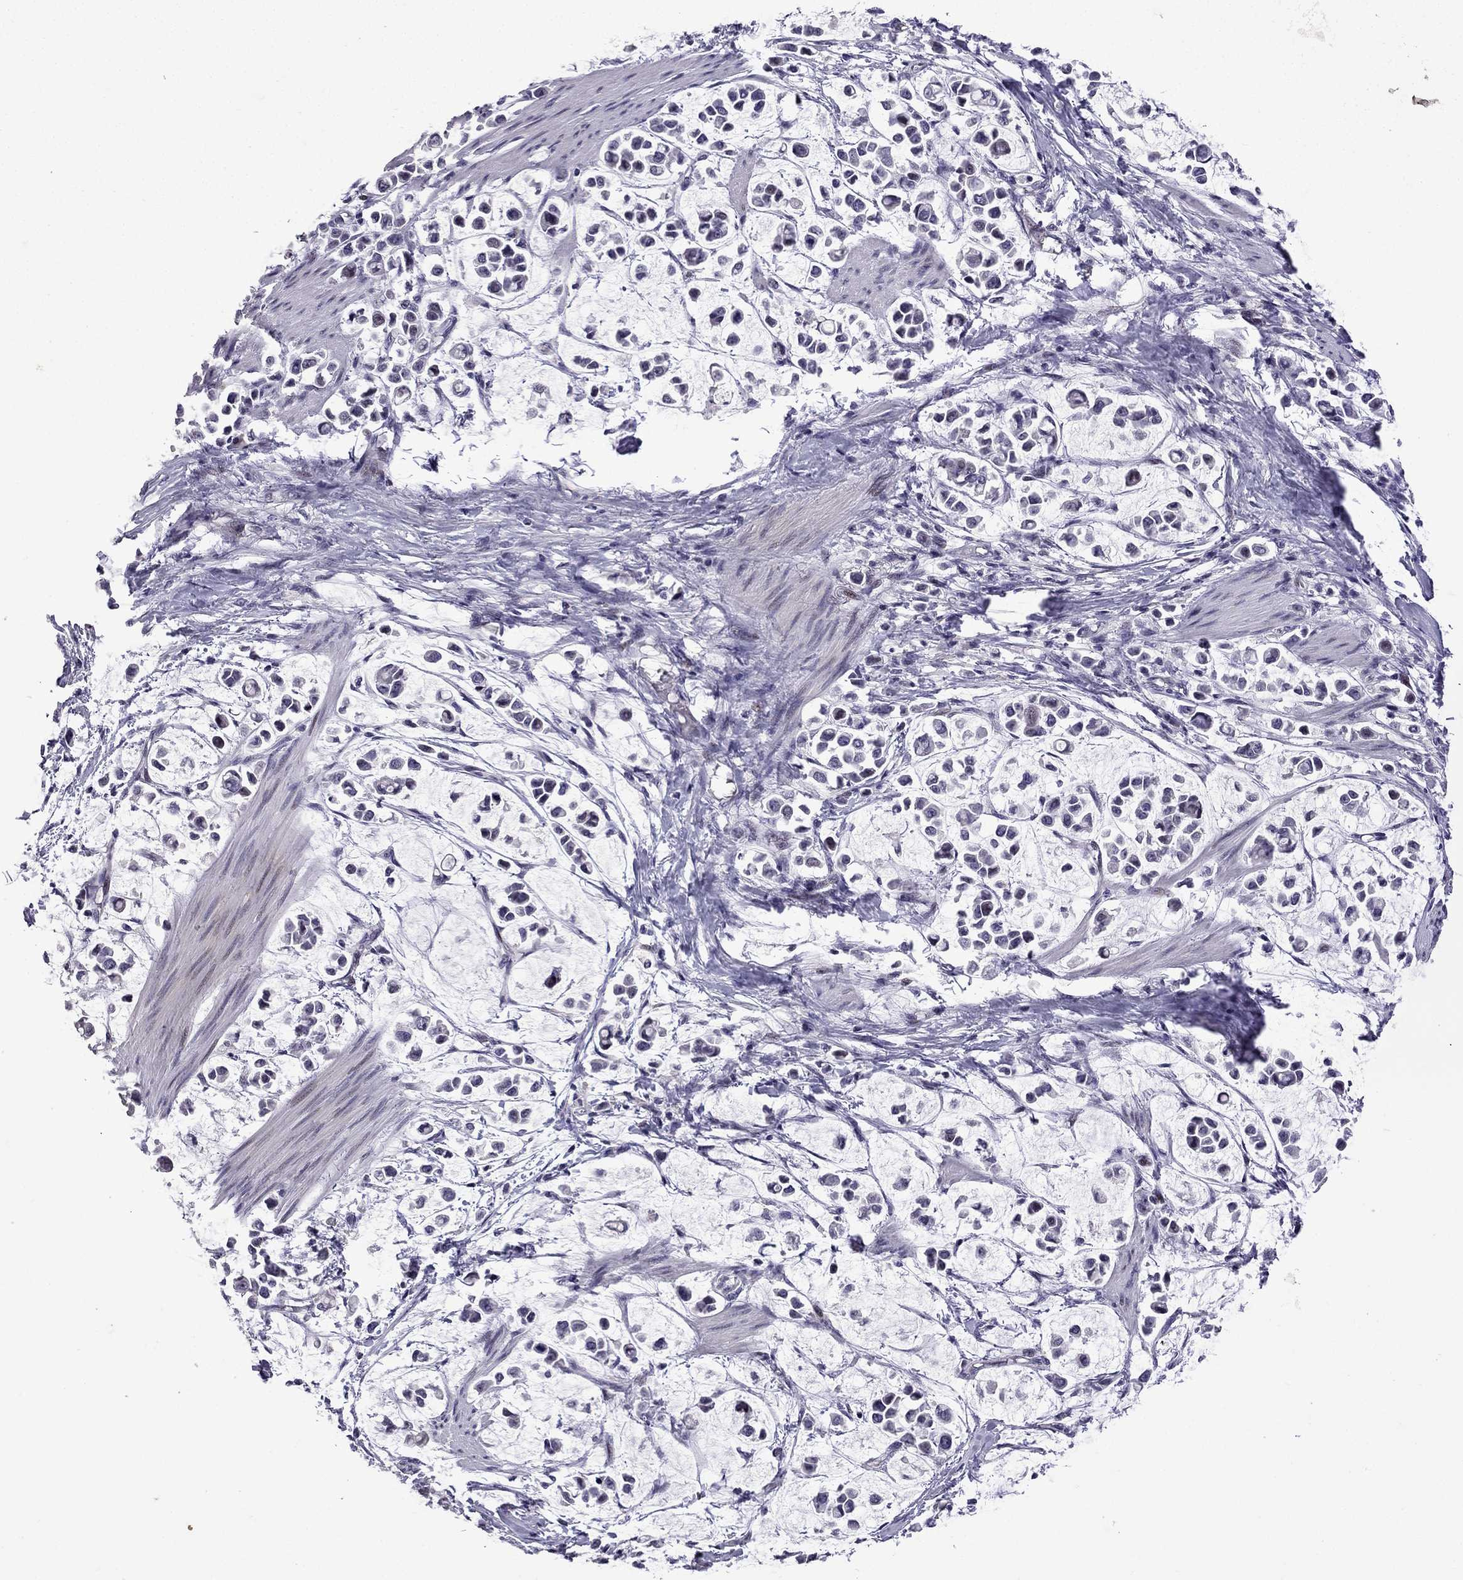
{"staining": {"intensity": "negative", "quantity": "none", "location": "none"}, "tissue": "stomach cancer", "cell_type": "Tumor cells", "image_type": "cancer", "snomed": [{"axis": "morphology", "description": "Adenocarcinoma, NOS"}, {"axis": "topography", "description": "Stomach"}], "caption": "Tumor cells show no significant expression in stomach cancer (adenocarcinoma).", "gene": "TTN", "patient": {"sex": "male", "age": 82}}